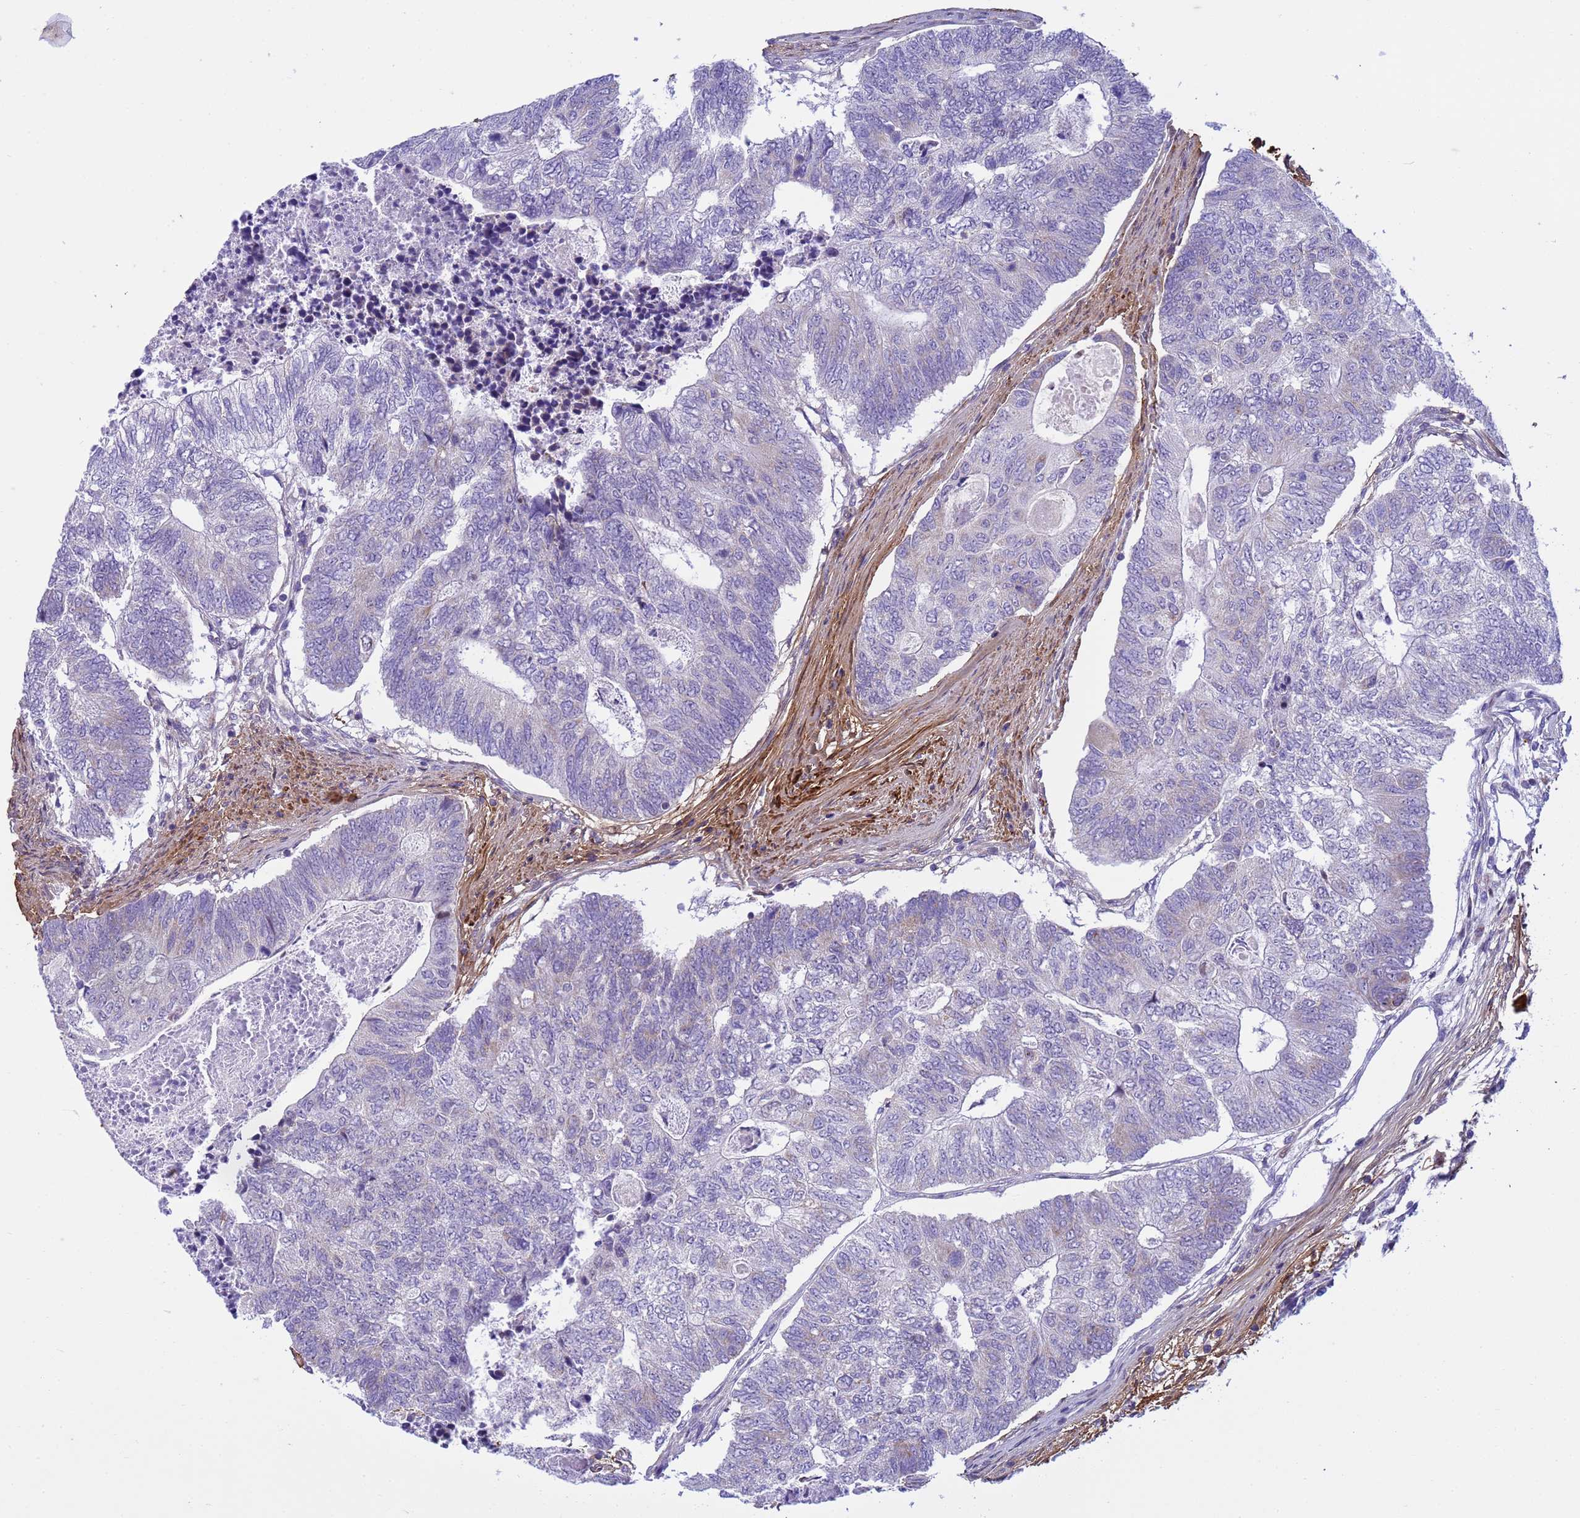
{"staining": {"intensity": "negative", "quantity": "none", "location": "none"}, "tissue": "colorectal cancer", "cell_type": "Tumor cells", "image_type": "cancer", "snomed": [{"axis": "morphology", "description": "Adenocarcinoma, NOS"}, {"axis": "topography", "description": "Colon"}], "caption": "An IHC photomicrograph of adenocarcinoma (colorectal) is shown. There is no staining in tumor cells of adenocarcinoma (colorectal).", "gene": "P2RX7", "patient": {"sex": "female", "age": 67}}